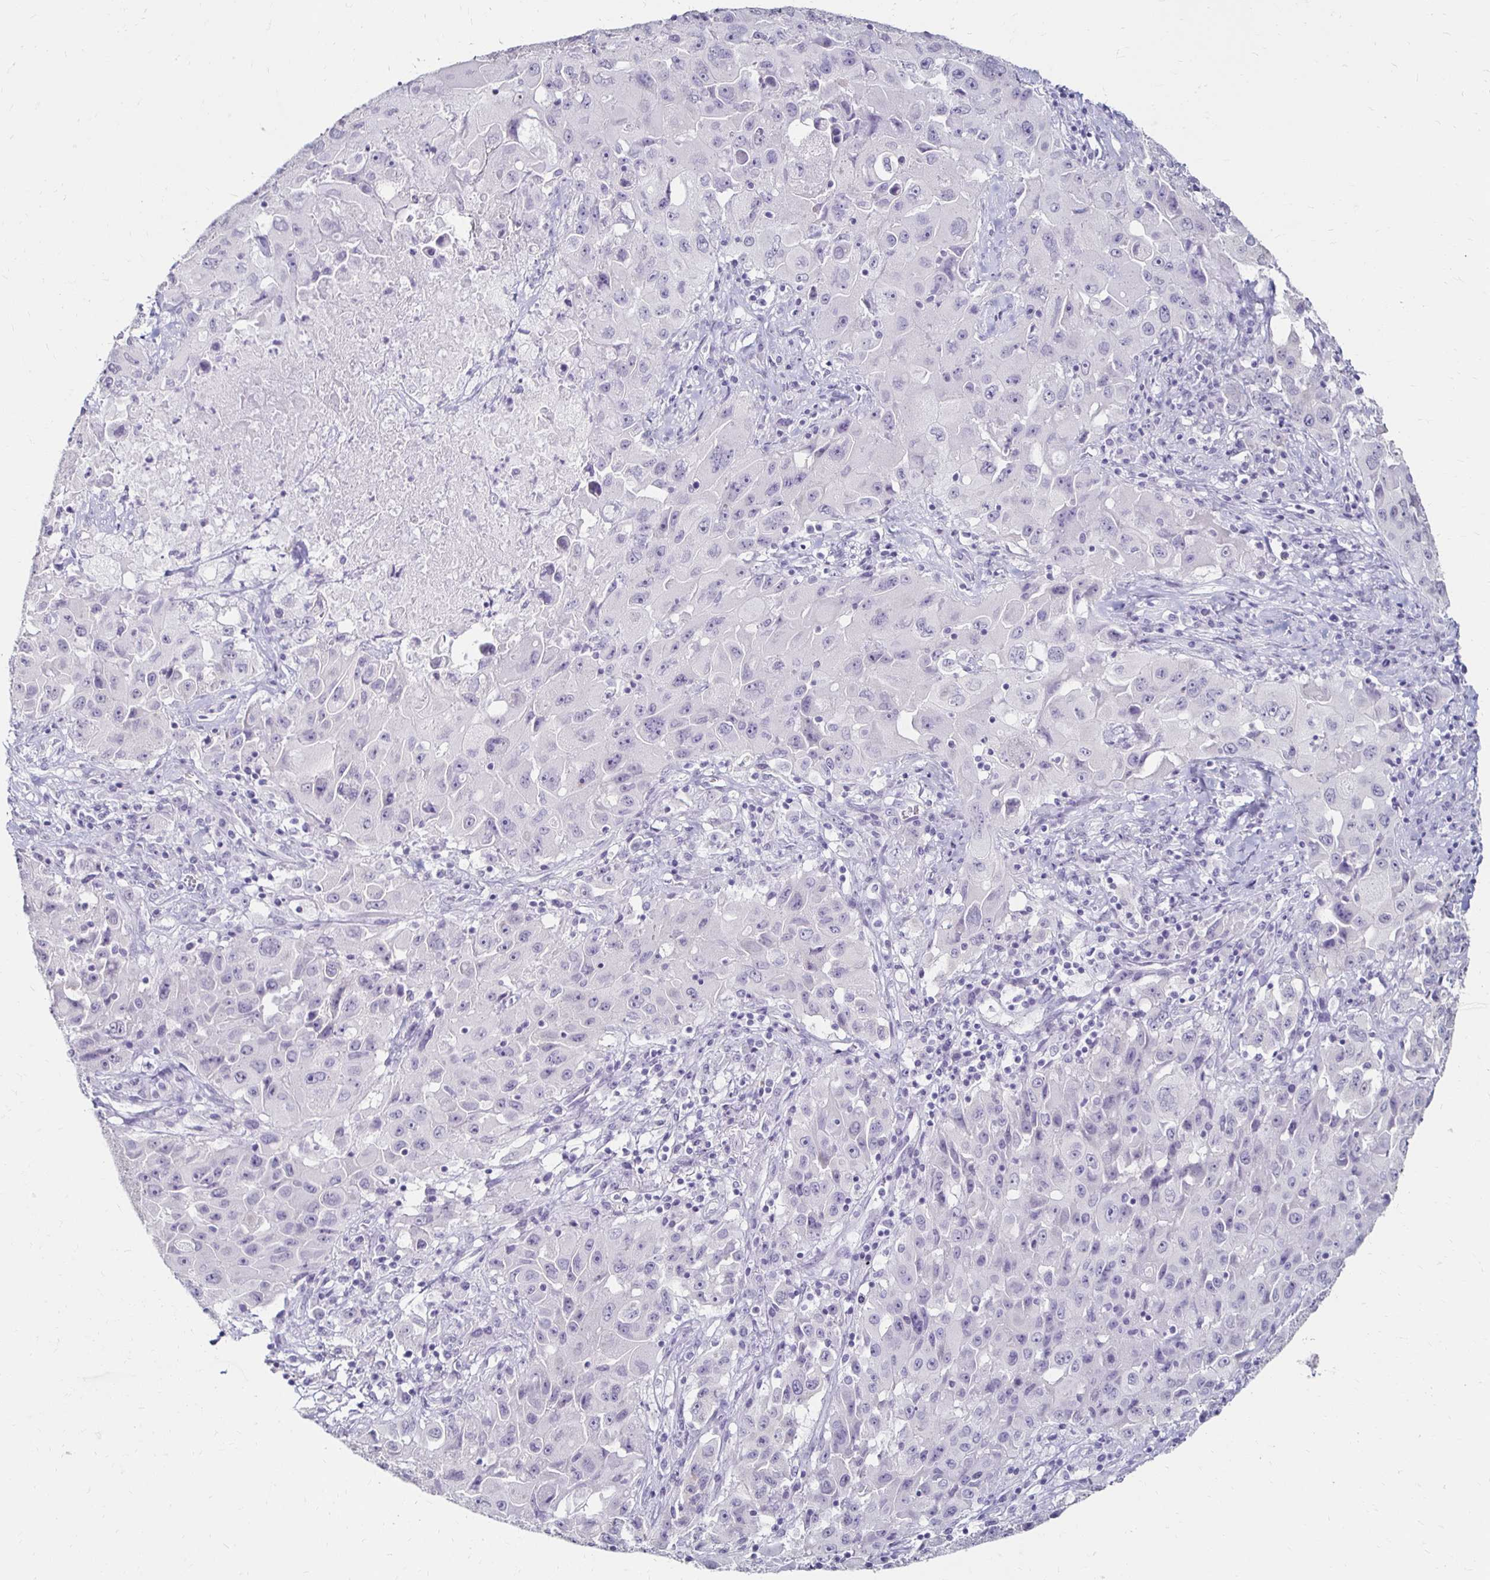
{"staining": {"intensity": "negative", "quantity": "none", "location": "none"}, "tissue": "lung cancer", "cell_type": "Tumor cells", "image_type": "cancer", "snomed": [{"axis": "morphology", "description": "Squamous cell carcinoma, NOS"}, {"axis": "topography", "description": "Lung"}], "caption": "There is no significant positivity in tumor cells of lung squamous cell carcinoma.", "gene": "TOMM34", "patient": {"sex": "male", "age": 63}}